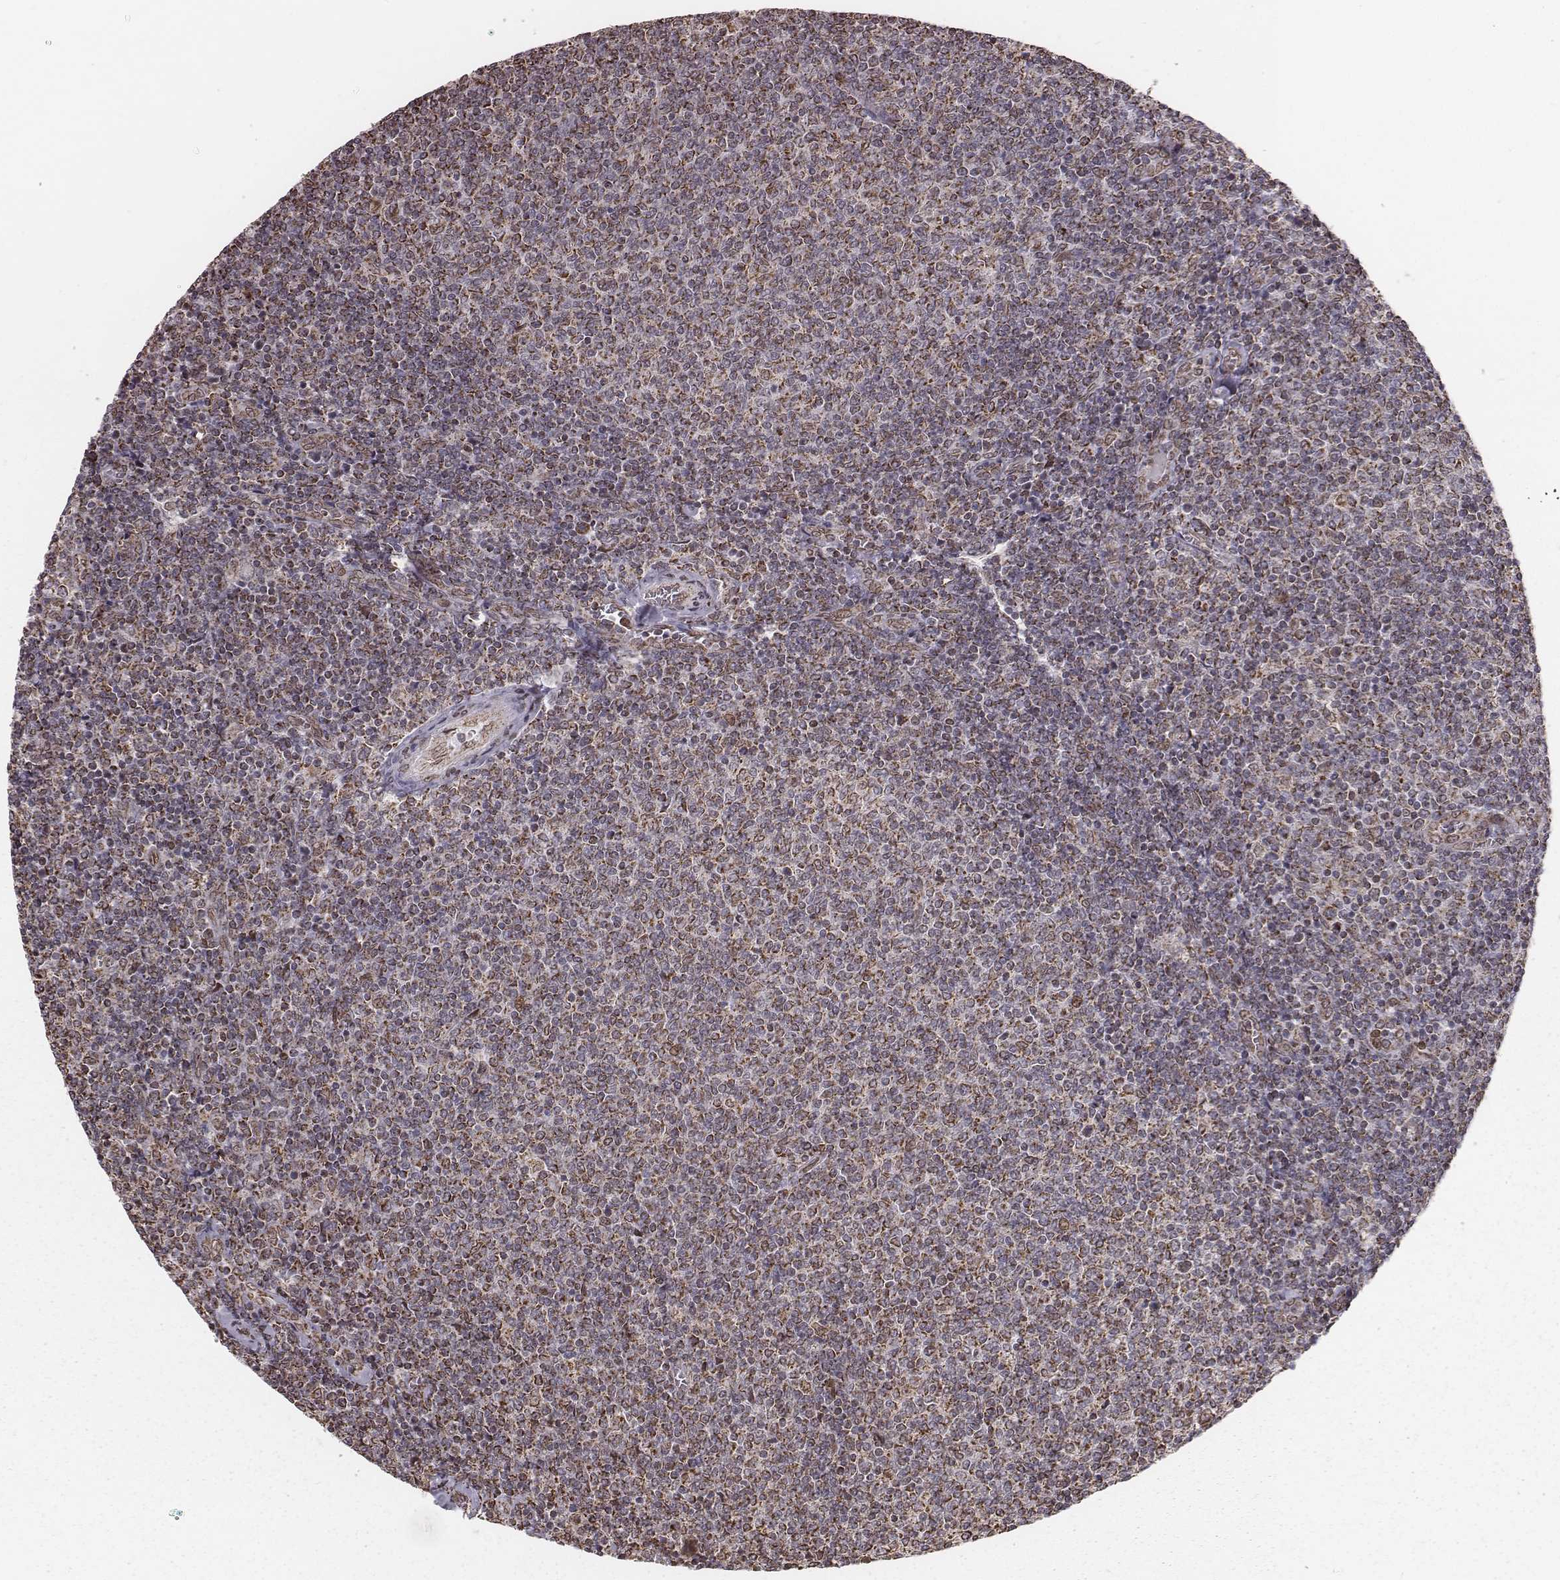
{"staining": {"intensity": "moderate", "quantity": ">75%", "location": "cytoplasmic/membranous"}, "tissue": "lymphoma", "cell_type": "Tumor cells", "image_type": "cancer", "snomed": [{"axis": "morphology", "description": "Malignant lymphoma, non-Hodgkin's type, Low grade"}, {"axis": "topography", "description": "Lymph node"}], "caption": "Immunohistochemistry (IHC) (DAB (3,3'-diaminobenzidine)) staining of low-grade malignant lymphoma, non-Hodgkin's type shows moderate cytoplasmic/membranous protein positivity in approximately >75% of tumor cells.", "gene": "ACOT2", "patient": {"sex": "male", "age": 52}}